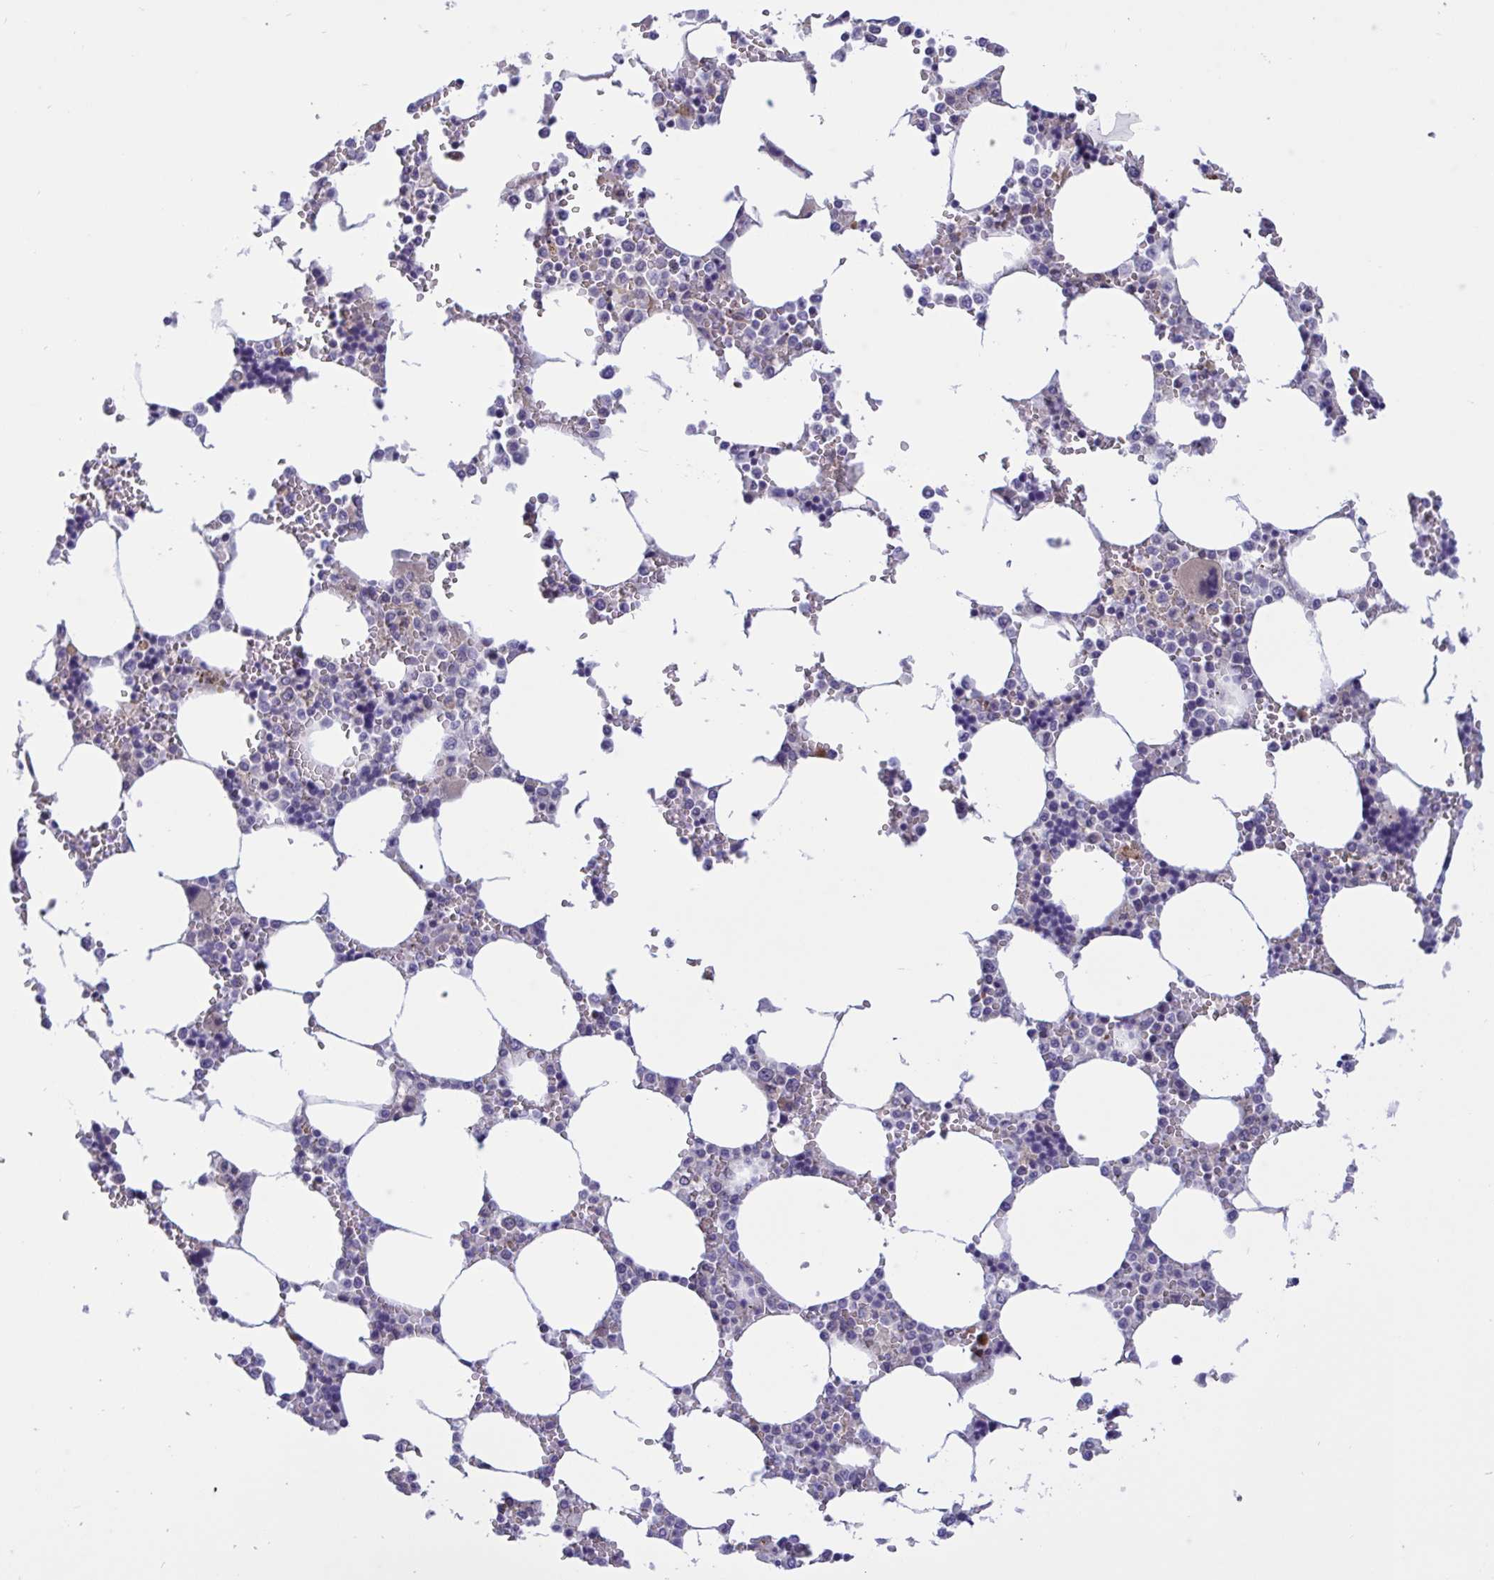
{"staining": {"intensity": "negative", "quantity": "none", "location": "none"}, "tissue": "bone marrow", "cell_type": "Hematopoietic cells", "image_type": "normal", "snomed": [{"axis": "morphology", "description": "Normal tissue, NOS"}, {"axis": "topography", "description": "Bone marrow"}], "caption": "Immunohistochemistry micrograph of unremarkable bone marrow stained for a protein (brown), which reveals no positivity in hematopoietic cells.", "gene": "SERPINB13", "patient": {"sex": "male", "age": 64}}